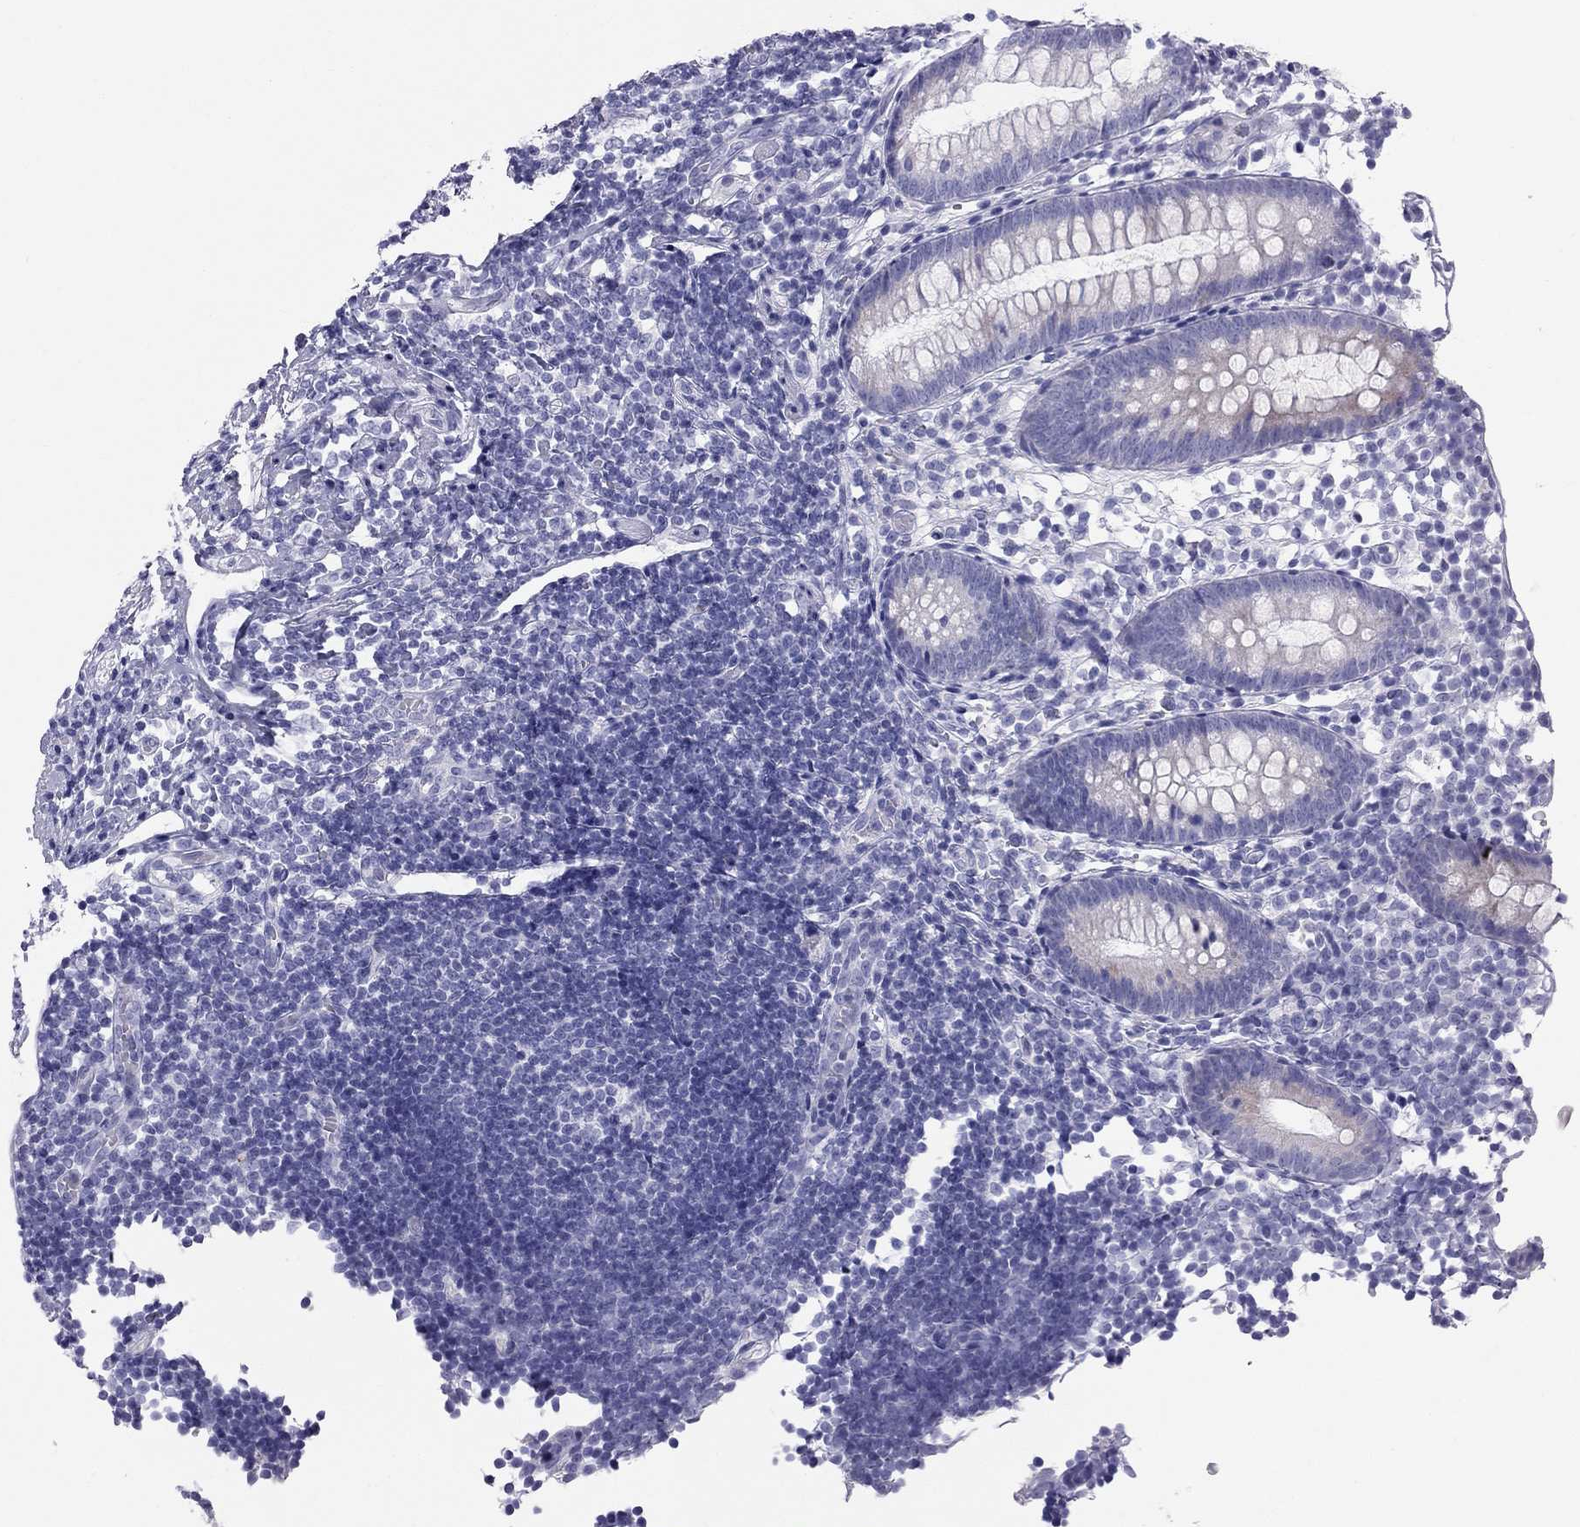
{"staining": {"intensity": "negative", "quantity": "none", "location": "none"}, "tissue": "appendix", "cell_type": "Glandular cells", "image_type": "normal", "snomed": [{"axis": "morphology", "description": "Normal tissue, NOS"}, {"axis": "topography", "description": "Appendix"}], "caption": "An immunohistochemistry image of unremarkable appendix is shown. There is no staining in glandular cells of appendix. (DAB immunohistochemistry, high magnification).", "gene": "TRPM3", "patient": {"sex": "female", "age": 40}}